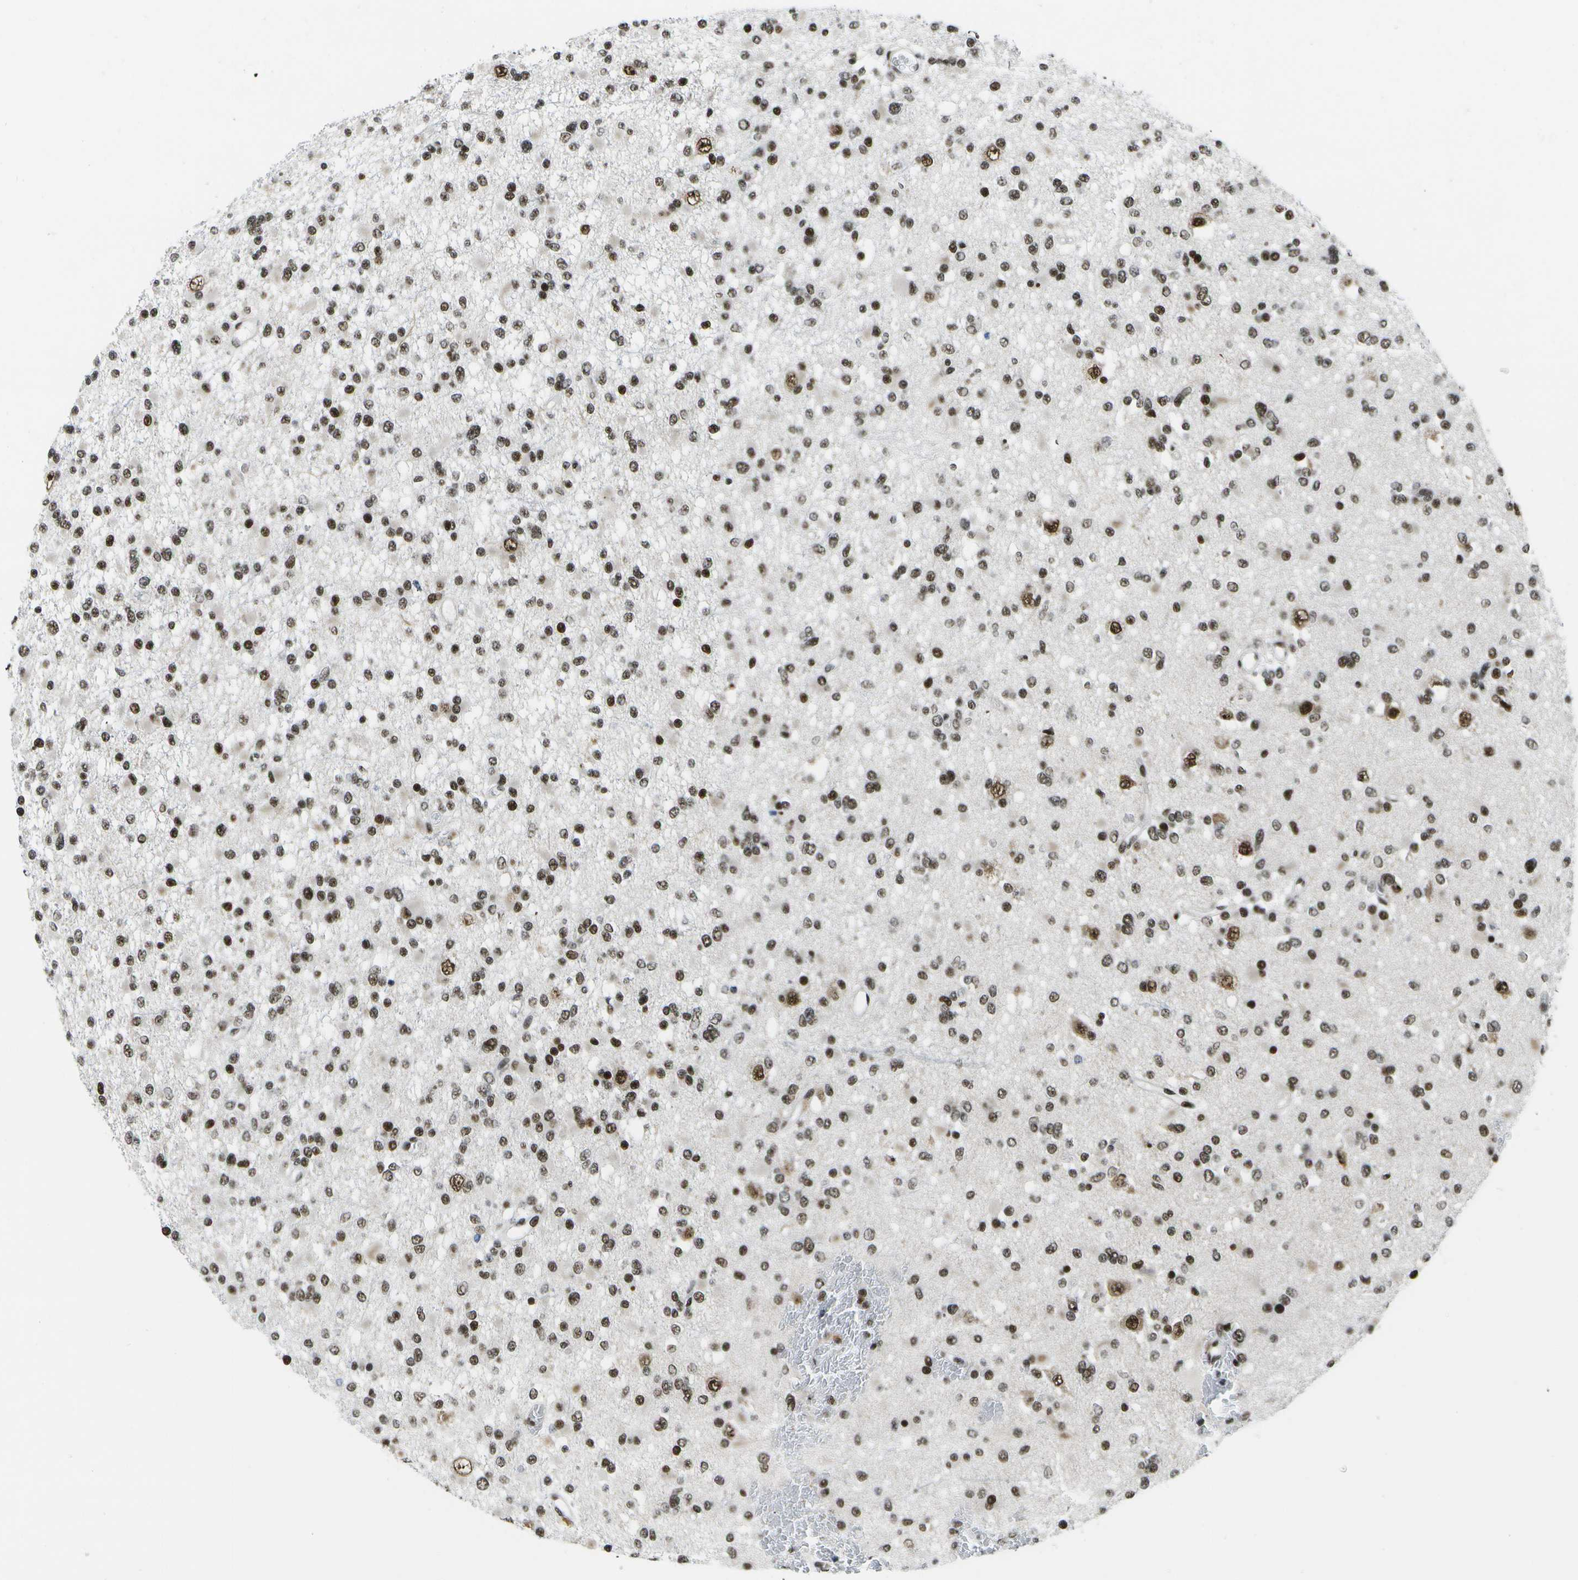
{"staining": {"intensity": "strong", "quantity": ">75%", "location": "nuclear"}, "tissue": "glioma", "cell_type": "Tumor cells", "image_type": "cancer", "snomed": [{"axis": "morphology", "description": "Glioma, malignant, Low grade"}, {"axis": "topography", "description": "Brain"}], "caption": "This micrograph exhibits immunohistochemistry staining of glioma, with high strong nuclear staining in about >75% of tumor cells.", "gene": "NSRP1", "patient": {"sex": "female", "age": 22}}